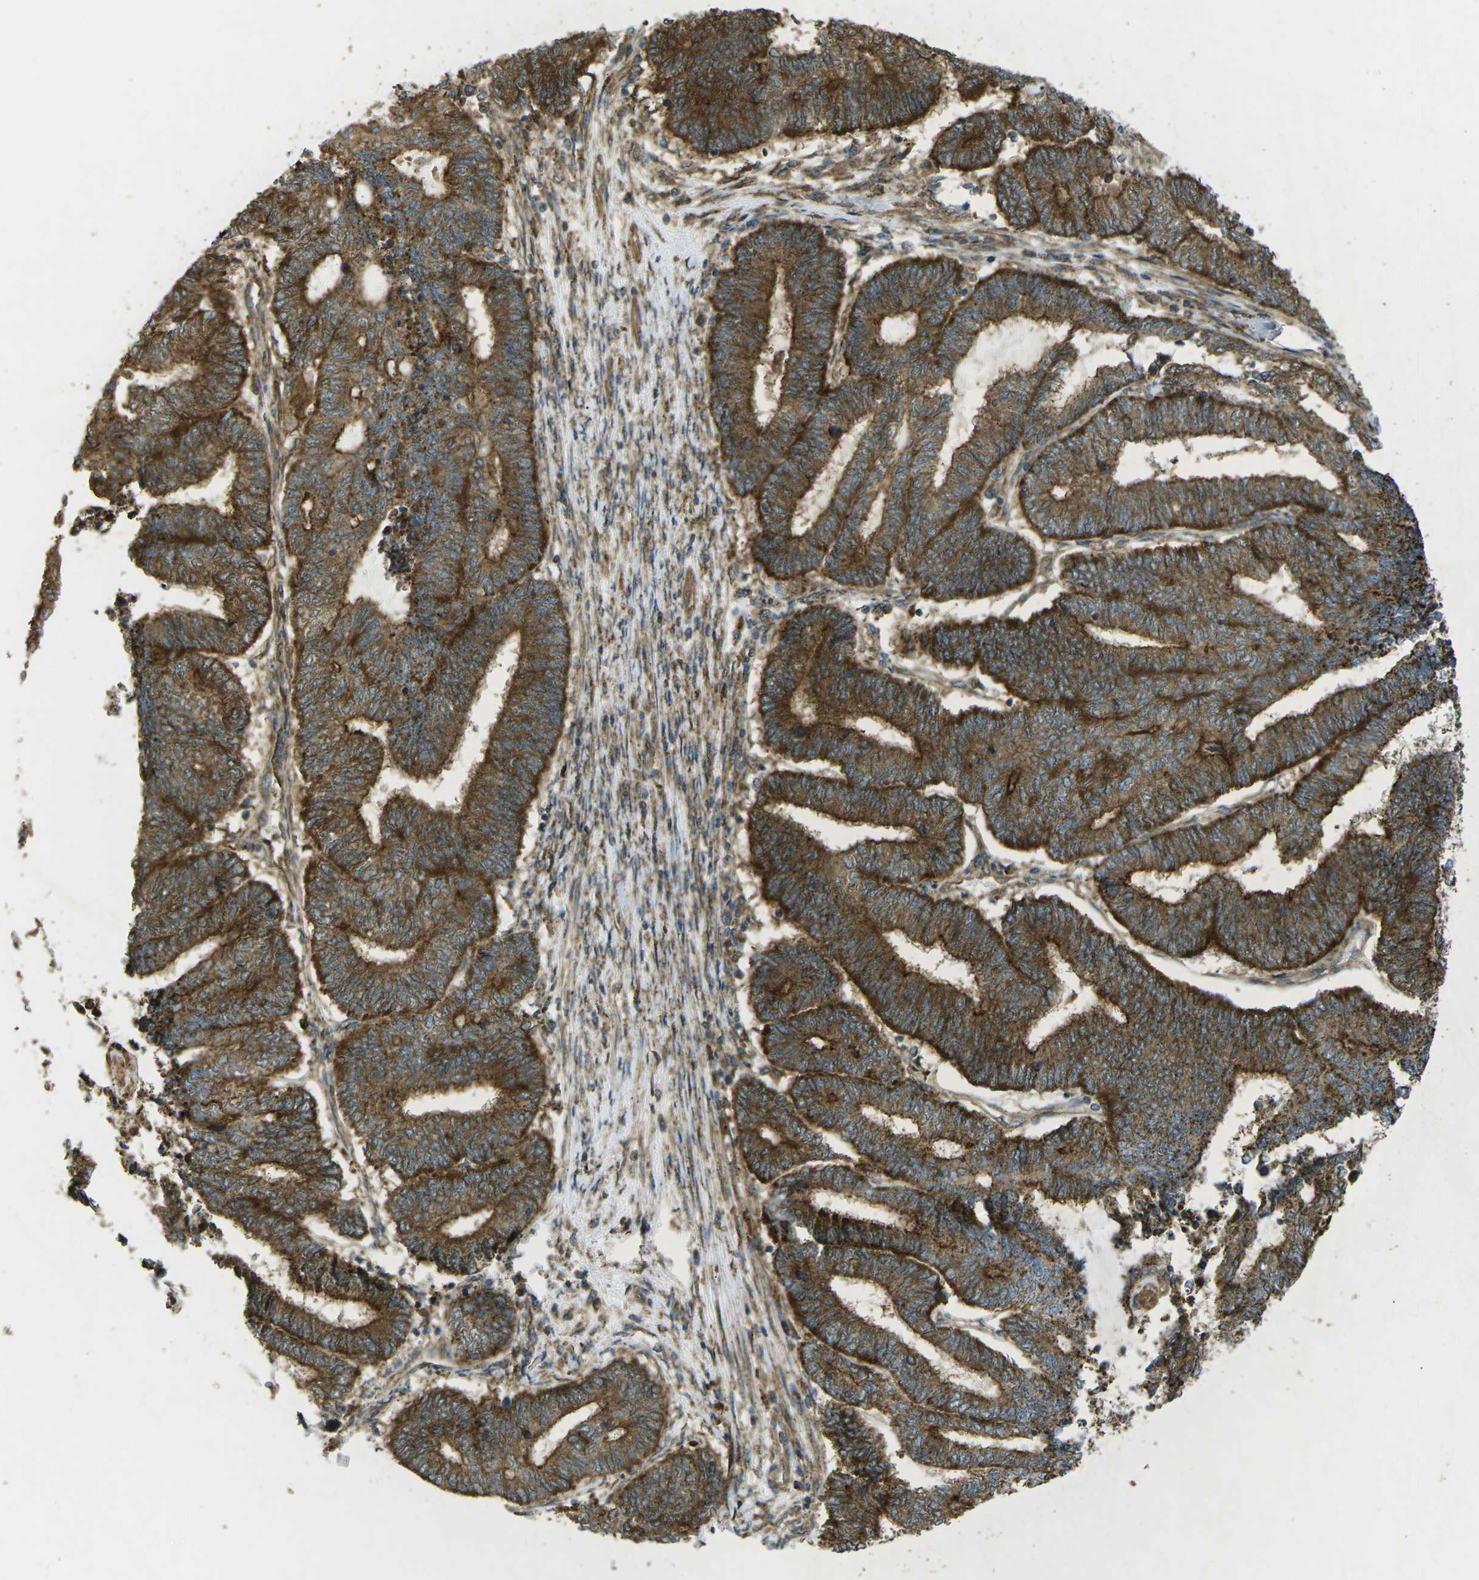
{"staining": {"intensity": "strong", "quantity": ">75%", "location": "cytoplasmic/membranous"}, "tissue": "endometrial cancer", "cell_type": "Tumor cells", "image_type": "cancer", "snomed": [{"axis": "morphology", "description": "Adenocarcinoma, NOS"}, {"axis": "topography", "description": "Uterus"}, {"axis": "topography", "description": "Endometrium"}], "caption": "There is high levels of strong cytoplasmic/membranous expression in tumor cells of endometrial cancer (adenocarcinoma), as demonstrated by immunohistochemical staining (brown color).", "gene": "CHMP3", "patient": {"sex": "female", "age": 70}}